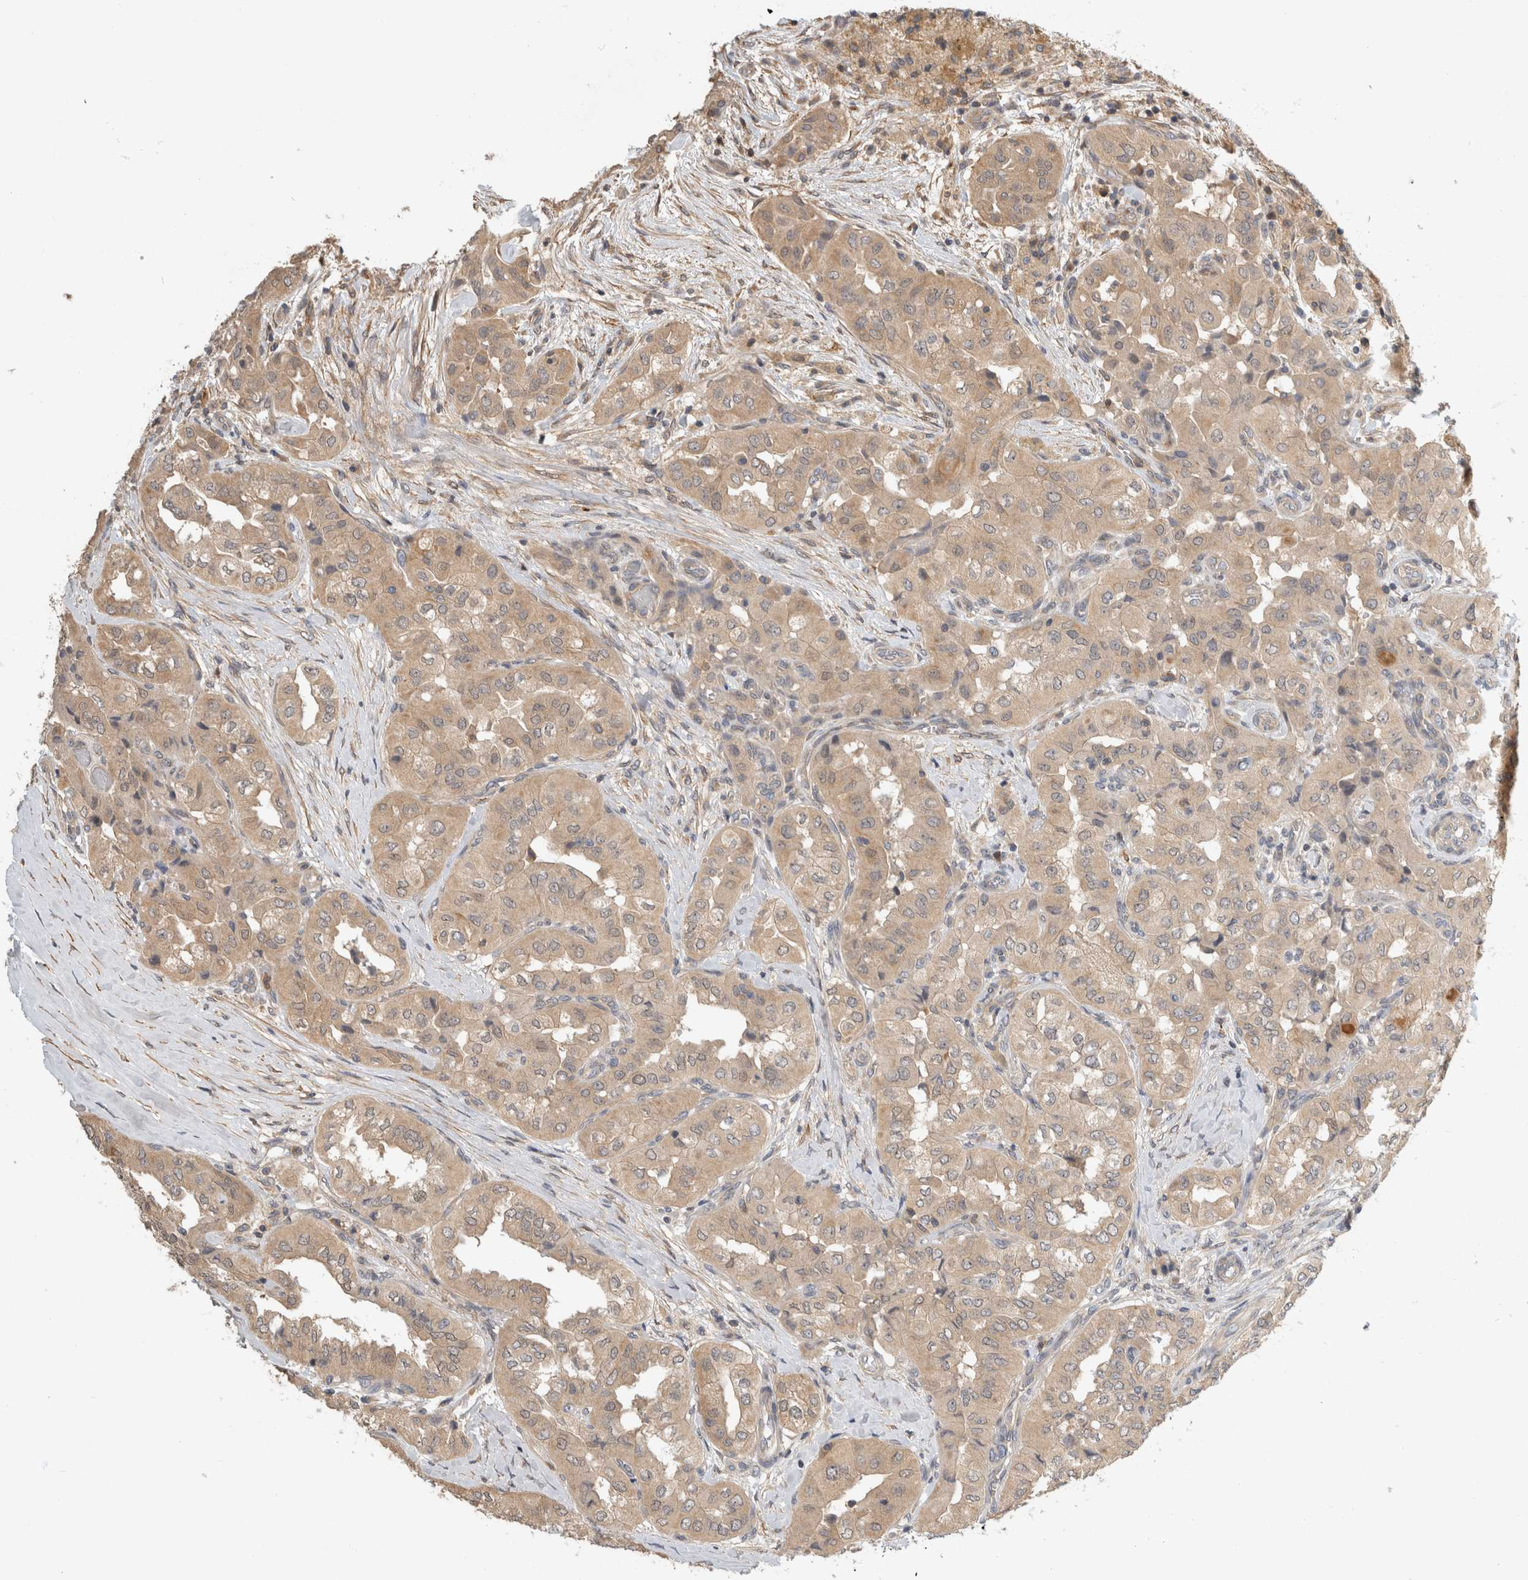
{"staining": {"intensity": "weak", "quantity": ">75%", "location": "cytoplasmic/membranous"}, "tissue": "thyroid cancer", "cell_type": "Tumor cells", "image_type": "cancer", "snomed": [{"axis": "morphology", "description": "Papillary adenocarcinoma, NOS"}, {"axis": "topography", "description": "Thyroid gland"}], "caption": "Immunohistochemical staining of thyroid papillary adenocarcinoma demonstrates weak cytoplasmic/membranous protein positivity in approximately >75% of tumor cells.", "gene": "PGM1", "patient": {"sex": "female", "age": 59}}